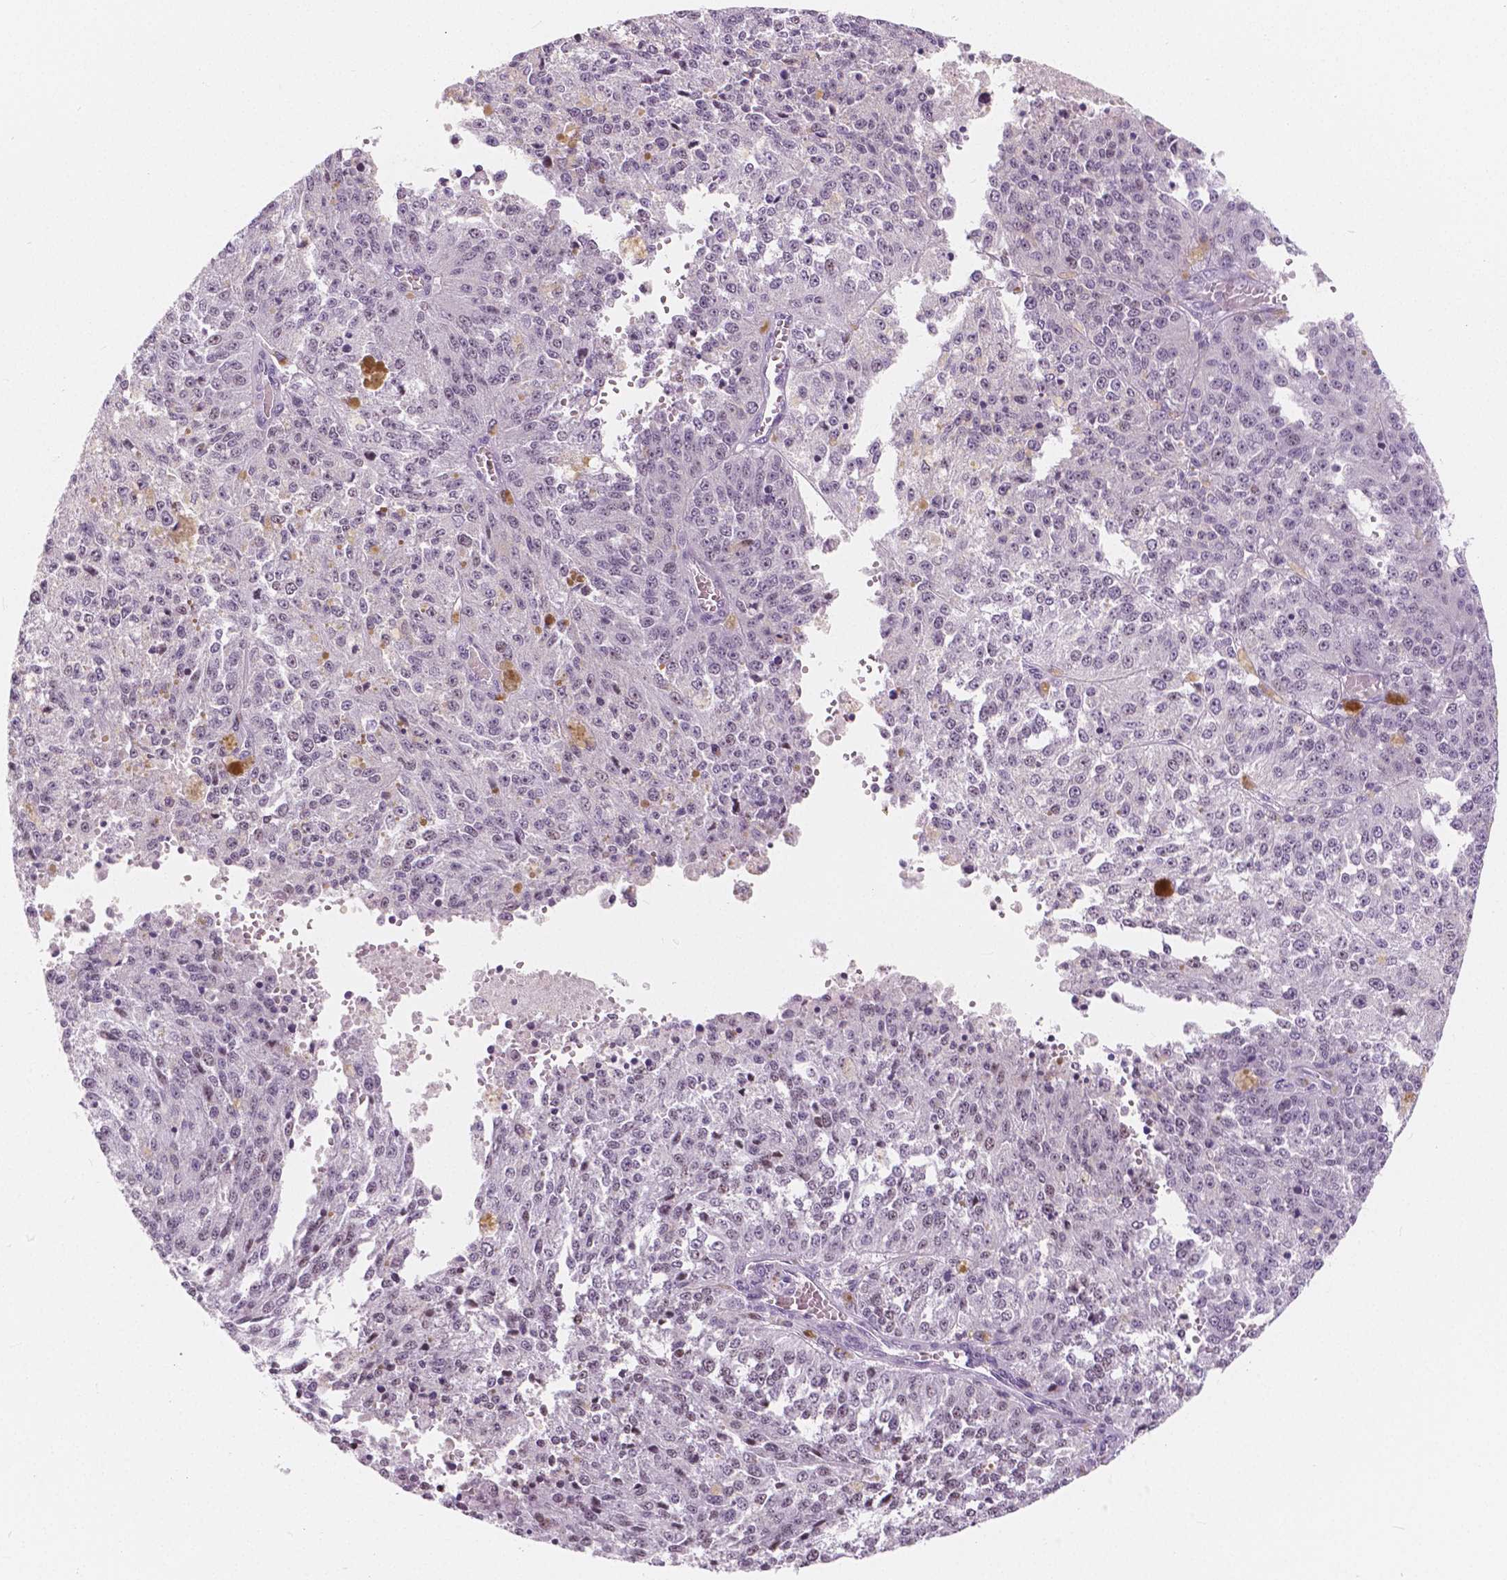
{"staining": {"intensity": "negative", "quantity": "none", "location": "none"}, "tissue": "melanoma", "cell_type": "Tumor cells", "image_type": "cancer", "snomed": [{"axis": "morphology", "description": "Malignant melanoma, Metastatic site"}, {"axis": "topography", "description": "Lymph node"}], "caption": "Tumor cells show no significant protein expression in melanoma.", "gene": "NOLC1", "patient": {"sex": "female", "age": 64}}